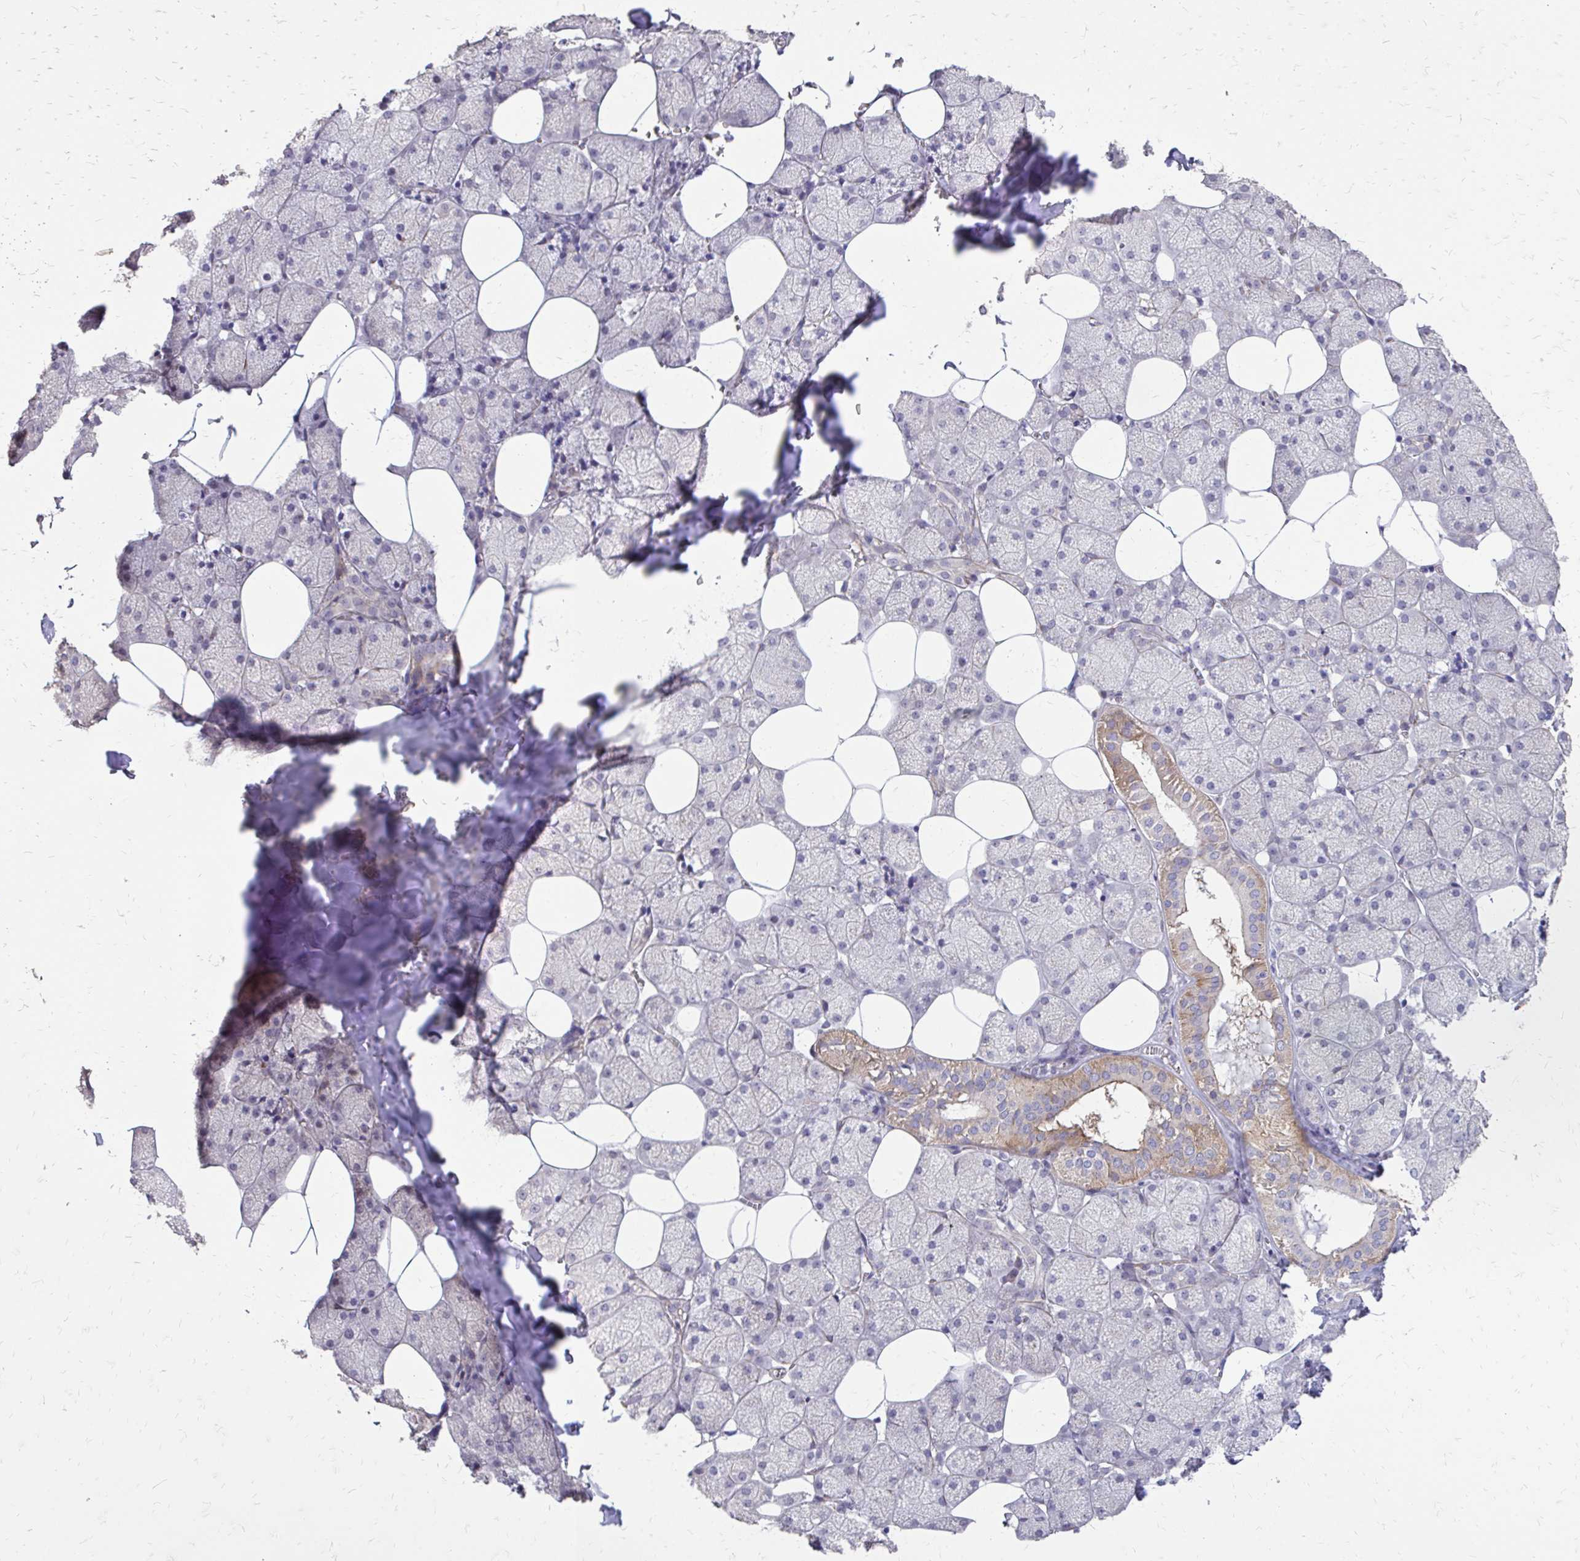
{"staining": {"intensity": "moderate", "quantity": "<25%", "location": "cytoplasmic/membranous"}, "tissue": "salivary gland", "cell_type": "Glandular cells", "image_type": "normal", "snomed": [{"axis": "morphology", "description": "Normal tissue, NOS"}, {"axis": "topography", "description": "Salivary gland"}, {"axis": "topography", "description": "Peripheral nerve tissue"}], "caption": "DAB (3,3'-diaminobenzidine) immunohistochemical staining of unremarkable salivary gland exhibits moderate cytoplasmic/membranous protein expression in approximately <25% of glandular cells.", "gene": "MYORG", "patient": {"sex": "male", "age": 38}}